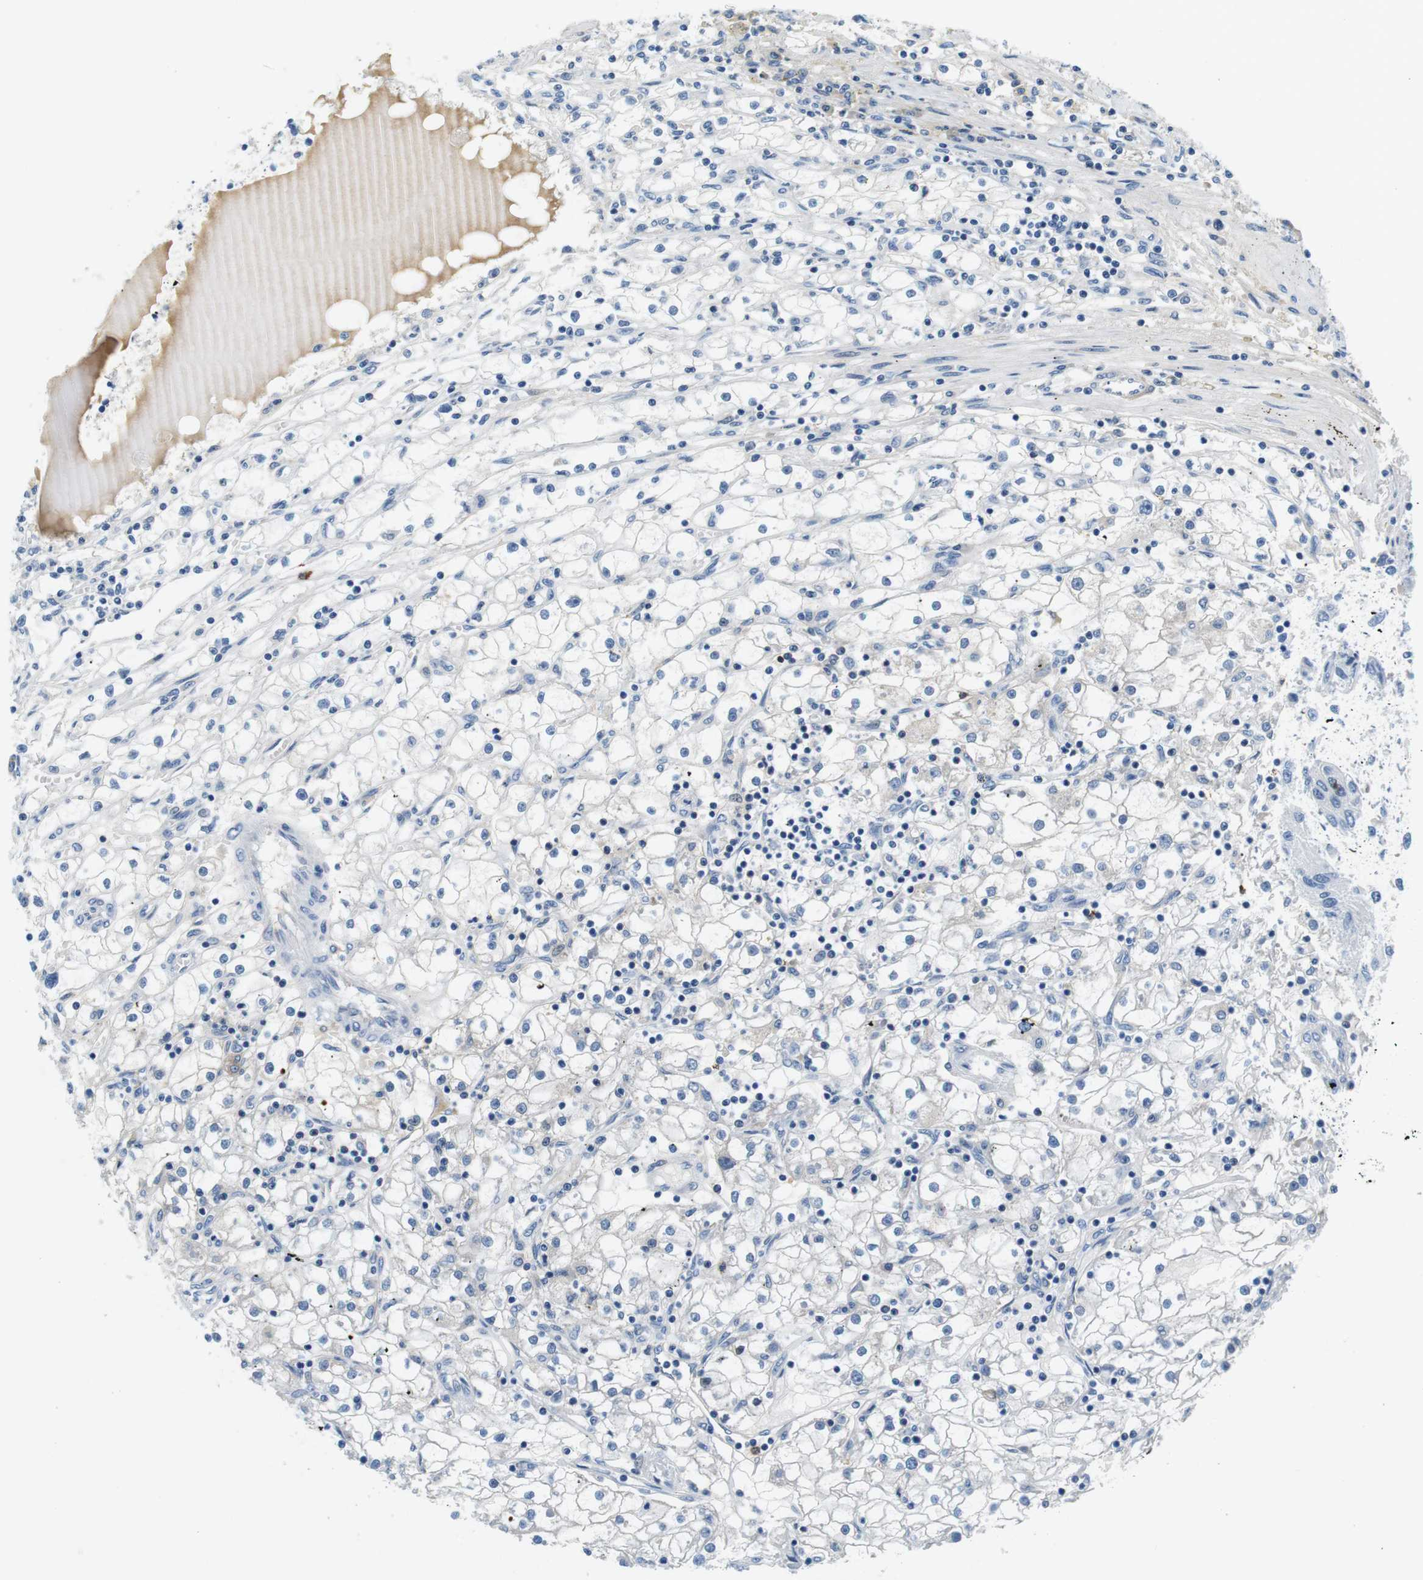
{"staining": {"intensity": "negative", "quantity": "none", "location": "none"}, "tissue": "renal cancer", "cell_type": "Tumor cells", "image_type": "cancer", "snomed": [{"axis": "morphology", "description": "Adenocarcinoma, NOS"}, {"axis": "topography", "description": "Kidney"}], "caption": "DAB (3,3'-diaminobenzidine) immunohistochemical staining of human renal adenocarcinoma reveals no significant positivity in tumor cells. (DAB (3,3'-diaminobenzidine) IHC, high magnification).", "gene": "IGHD", "patient": {"sex": "male", "age": 56}}